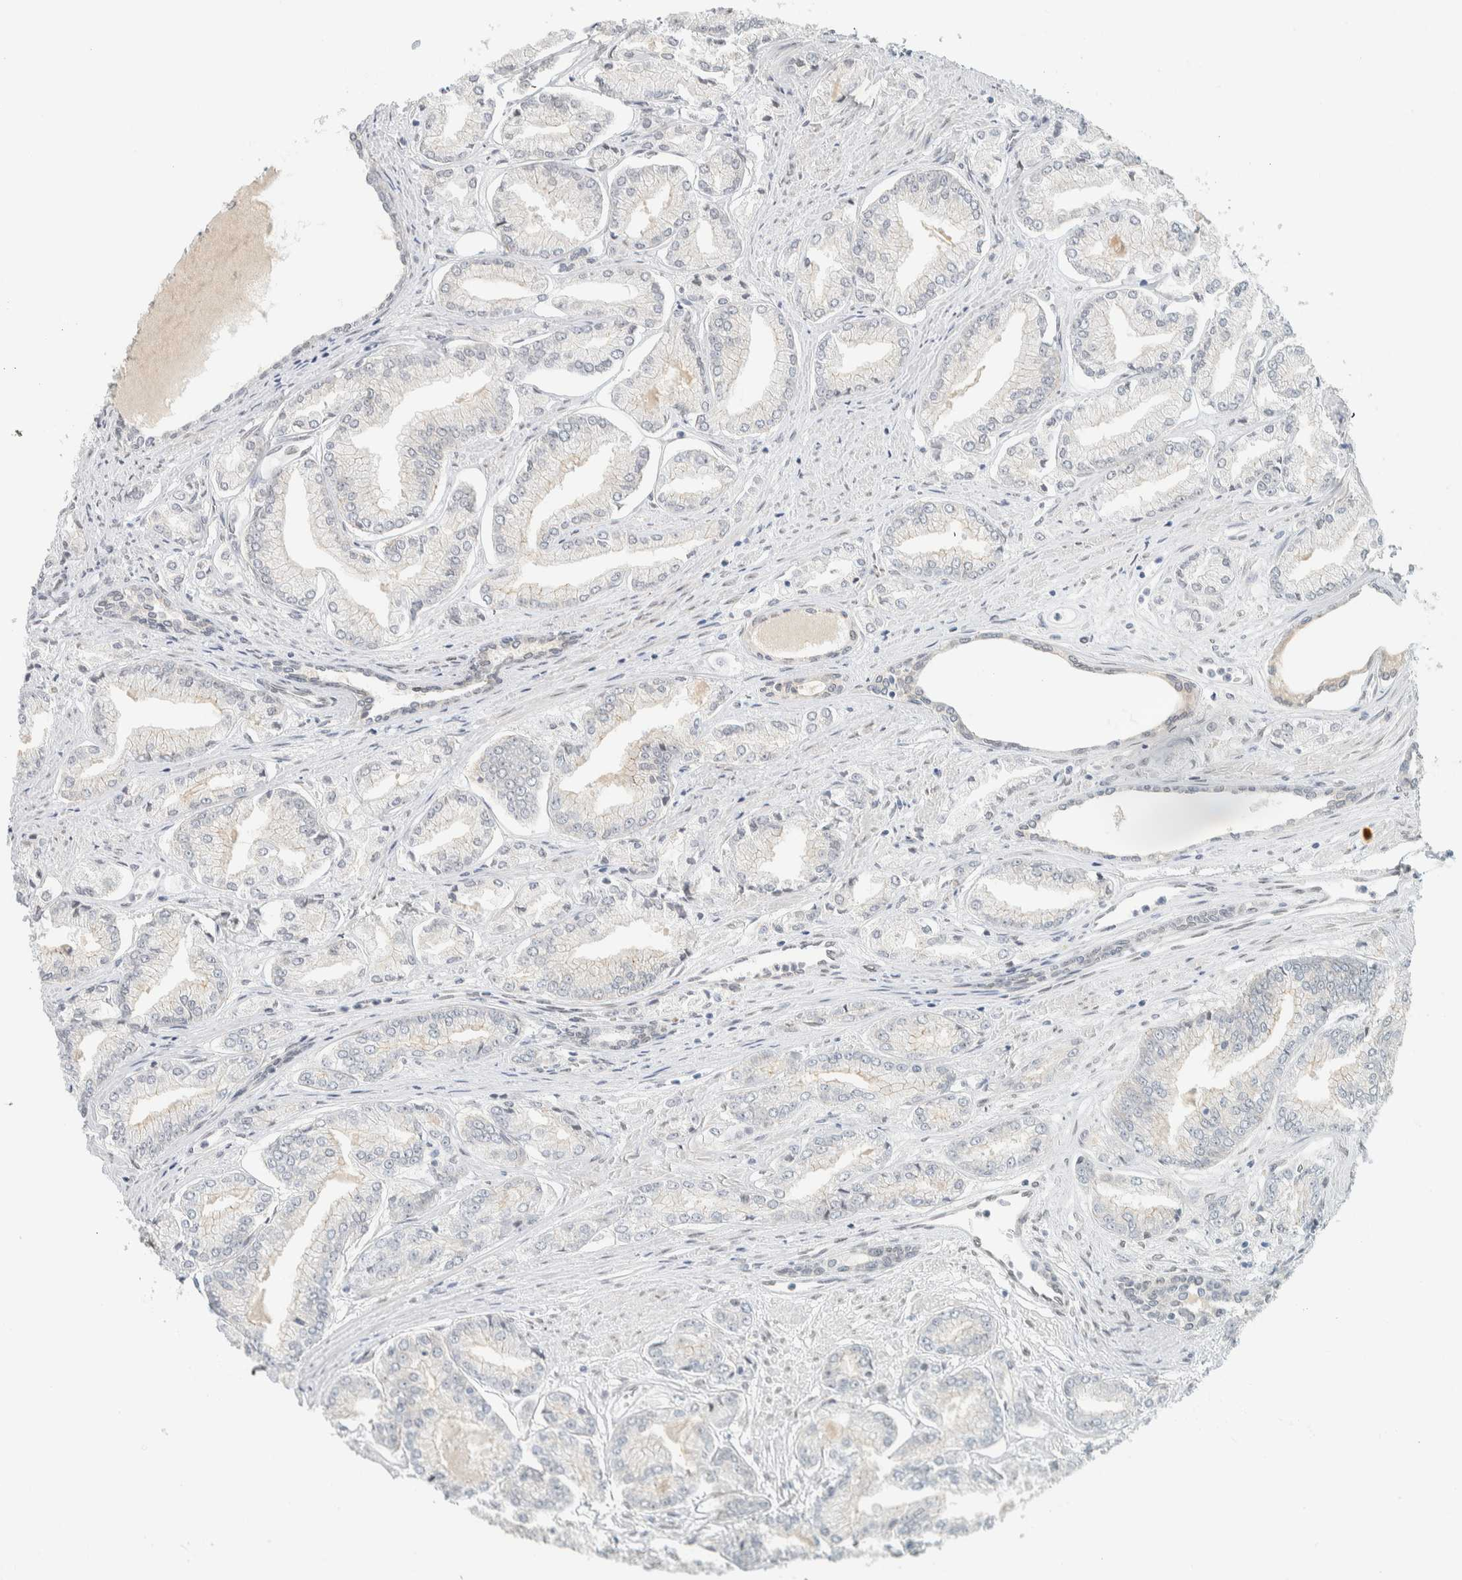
{"staining": {"intensity": "negative", "quantity": "none", "location": "none"}, "tissue": "prostate cancer", "cell_type": "Tumor cells", "image_type": "cancer", "snomed": [{"axis": "morphology", "description": "Adenocarcinoma, Low grade"}, {"axis": "topography", "description": "Prostate"}], "caption": "Immunohistochemical staining of human prostate cancer displays no significant positivity in tumor cells.", "gene": "C1QTNF12", "patient": {"sex": "male", "age": 52}}